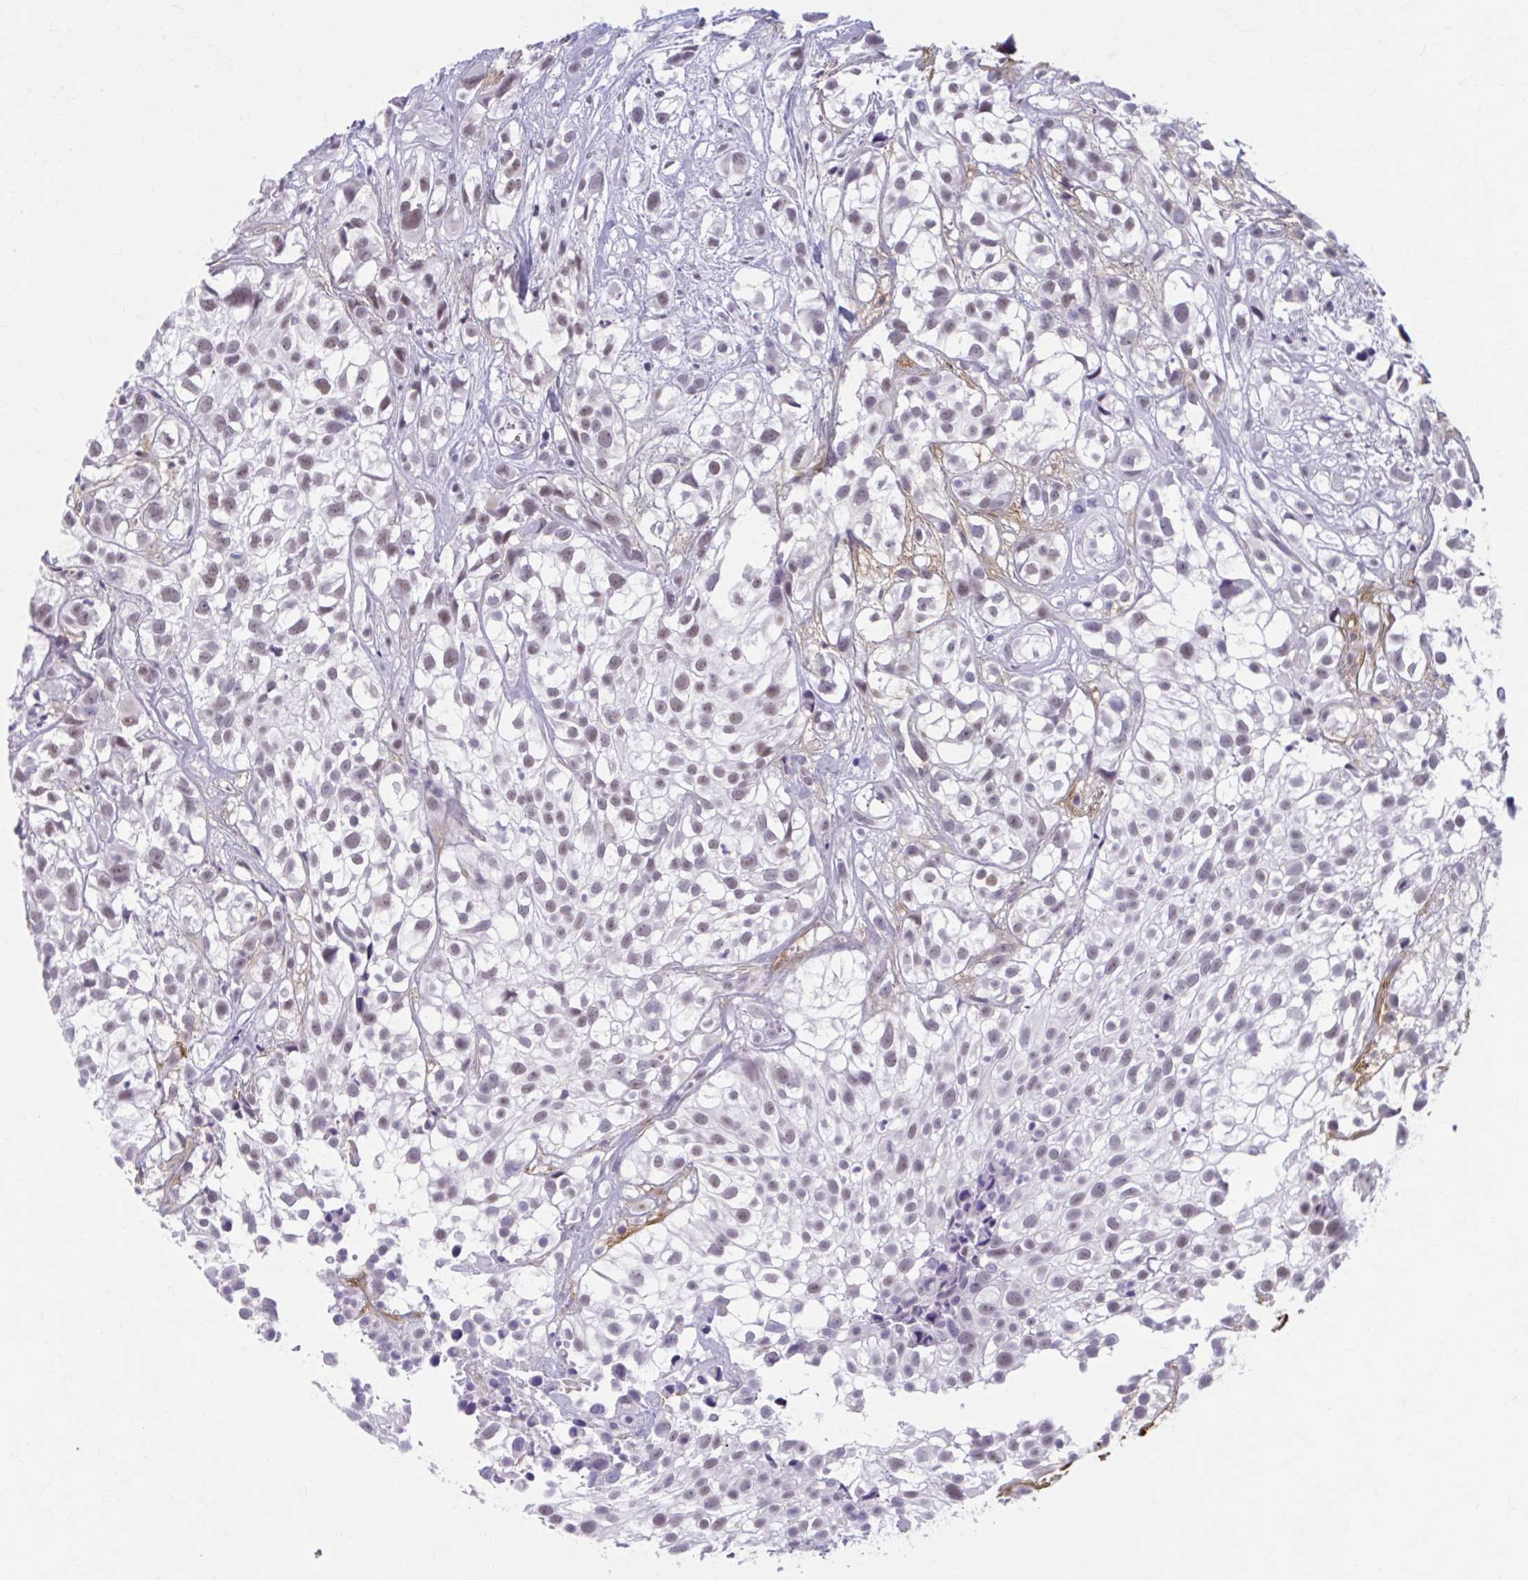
{"staining": {"intensity": "weak", "quantity": ">75%", "location": "nuclear"}, "tissue": "urothelial cancer", "cell_type": "Tumor cells", "image_type": "cancer", "snomed": [{"axis": "morphology", "description": "Urothelial carcinoma, High grade"}, {"axis": "topography", "description": "Urinary bladder"}], "caption": "Brown immunohistochemical staining in human urothelial cancer shows weak nuclear staining in approximately >75% of tumor cells.", "gene": "CCDC105", "patient": {"sex": "male", "age": 56}}